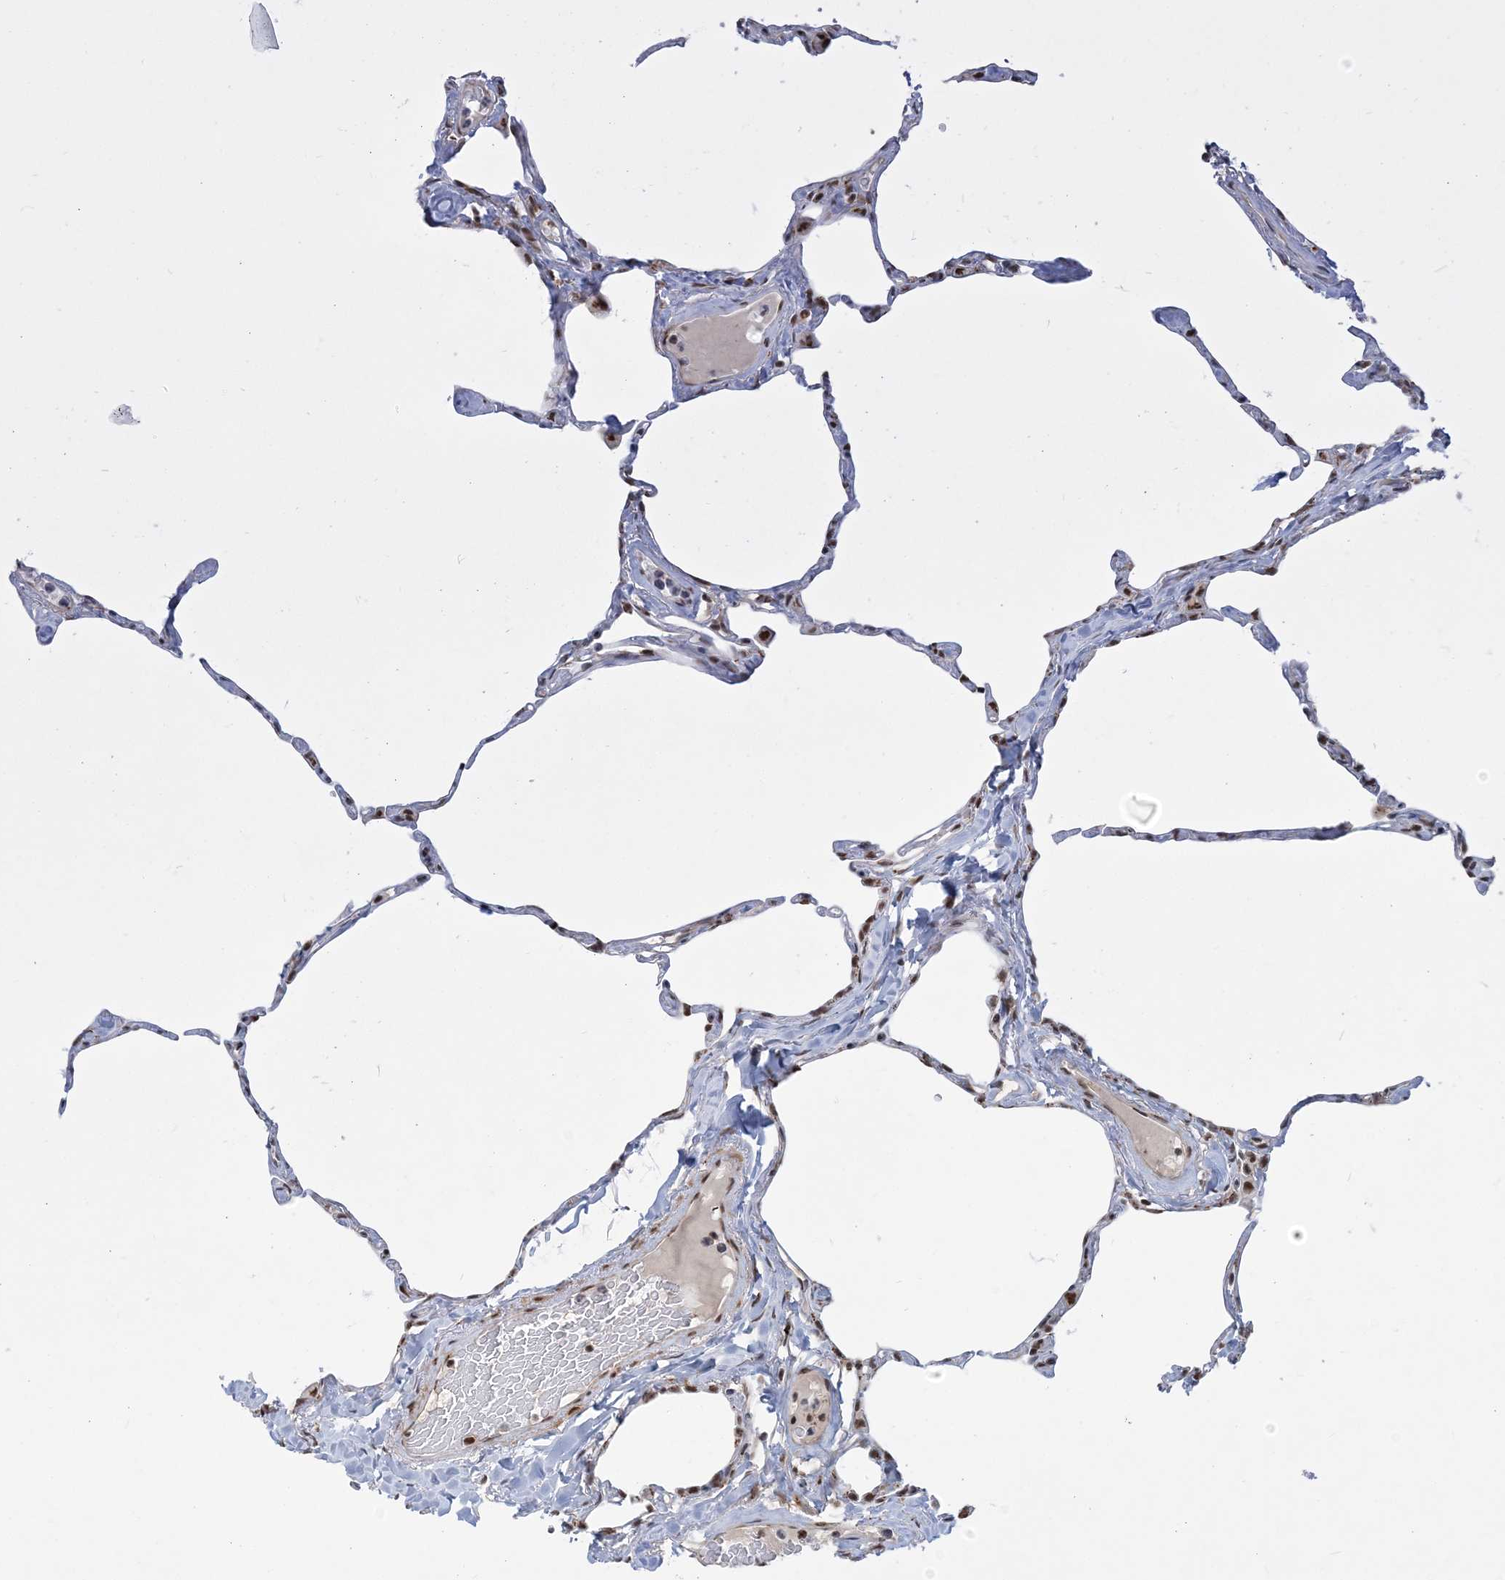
{"staining": {"intensity": "moderate", "quantity": "<25%", "location": "nuclear"}, "tissue": "lung", "cell_type": "Alveolar cells", "image_type": "normal", "snomed": [{"axis": "morphology", "description": "Normal tissue, NOS"}, {"axis": "topography", "description": "Lung"}], "caption": "DAB immunohistochemical staining of normal human lung shows moderate nuclear protein expression in approximately <25% of alveolar cells.", "gene": "PLRG1", "patient": {"sex": "male", "age": 65}}